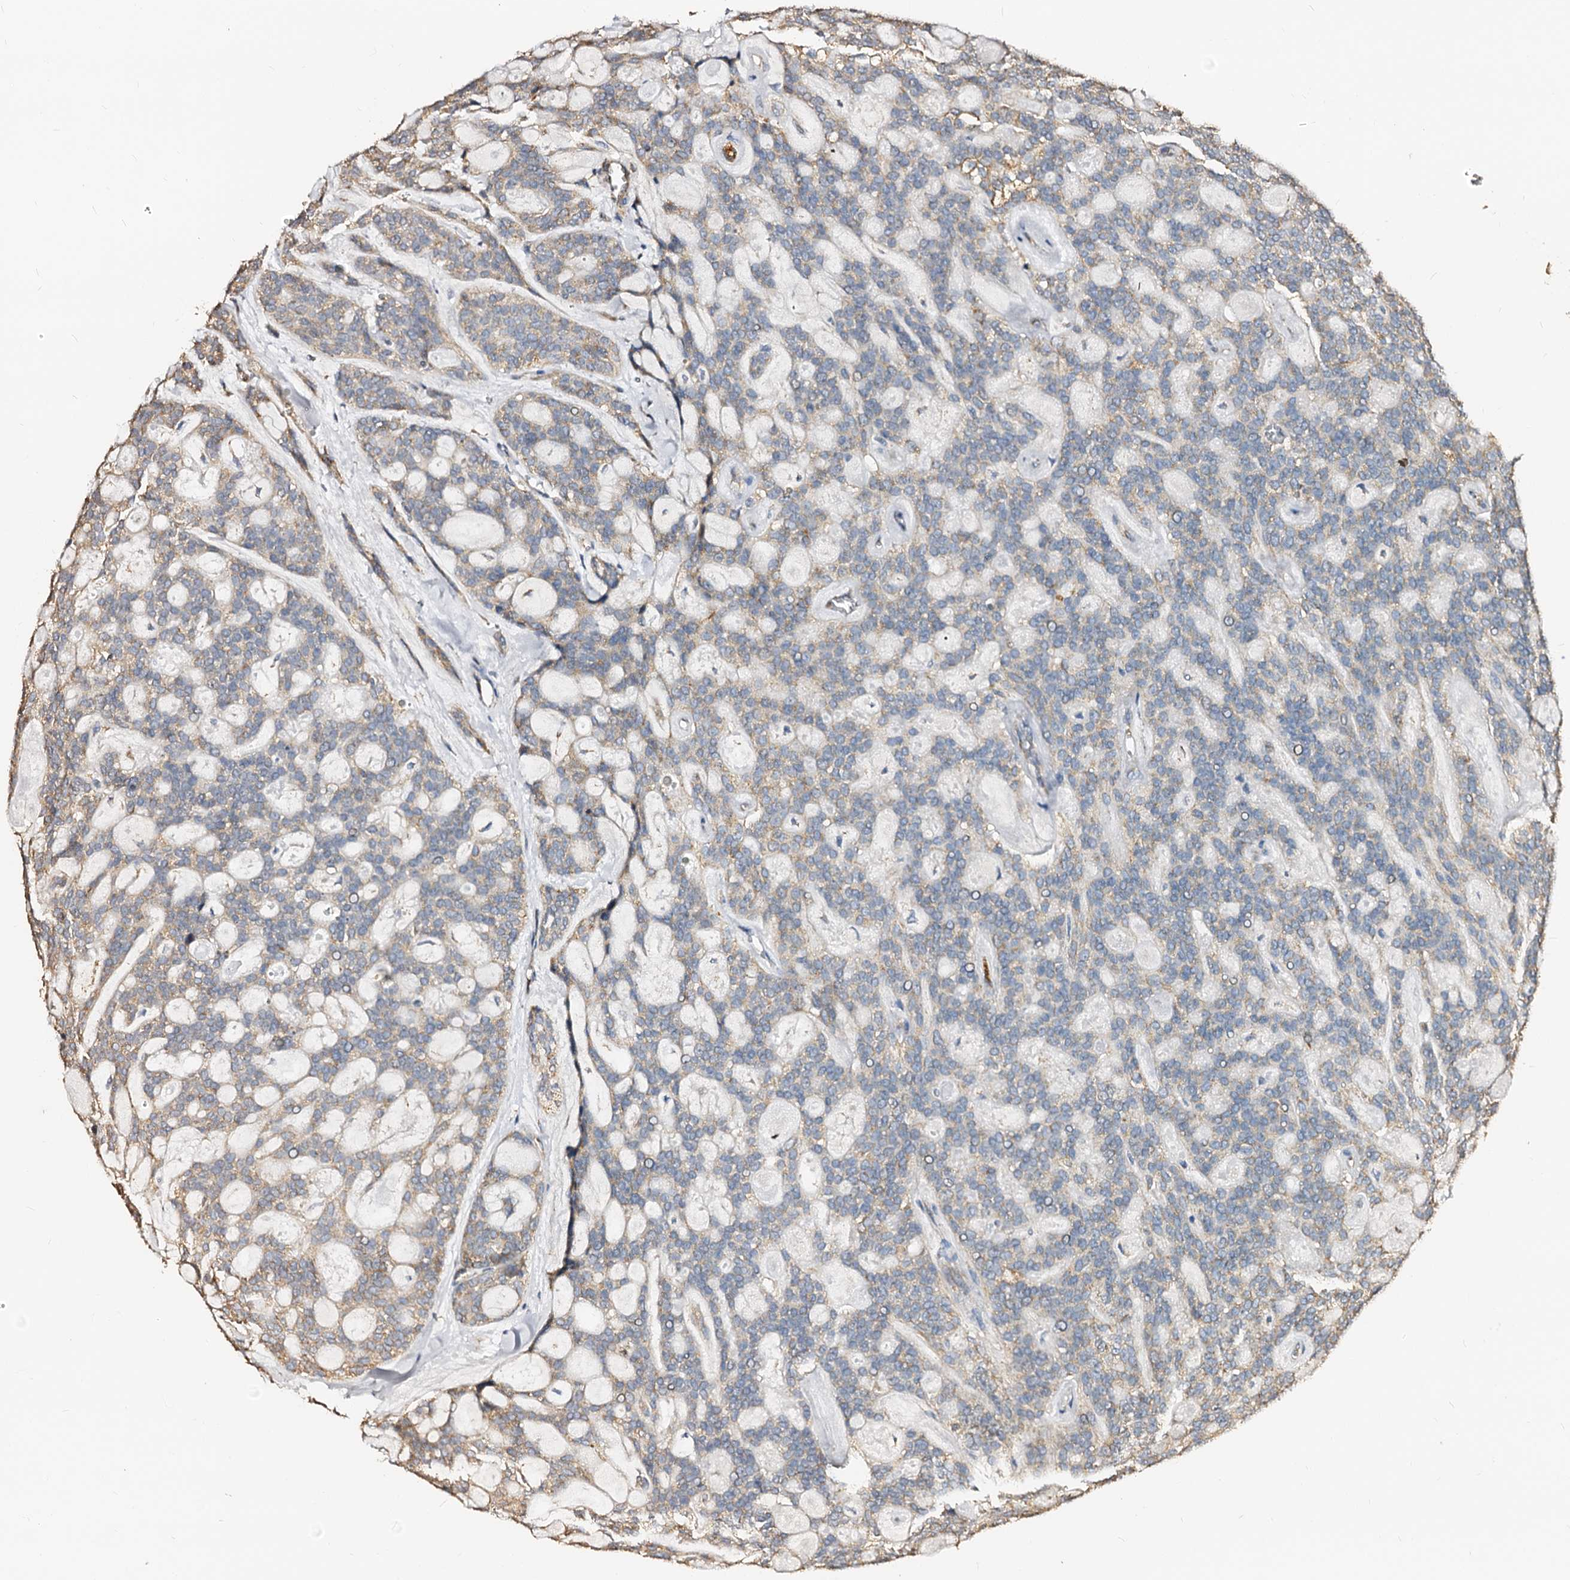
{"staining": {"intensity": "weak", "quantity": "<25%", "location": "cytoplasmic/membranous"}, "tissue": "head and neck cancer", "cell_type": "Tumor cells", "image_type": "cancer", "snomed": [{"axis": "morphology", "description": "Adenocarcinoma, NOS"}, {"axis": "topography", "description": "Head-Neck"}], "caption": "A high-resolution histopathology image shows immunohistochemistry staining of adenocarcinoma (head and neck), which exhibits no significant staining in tumor cells.", "gene": "MAOB", "patient": {"sex": "male", "age": 66}}